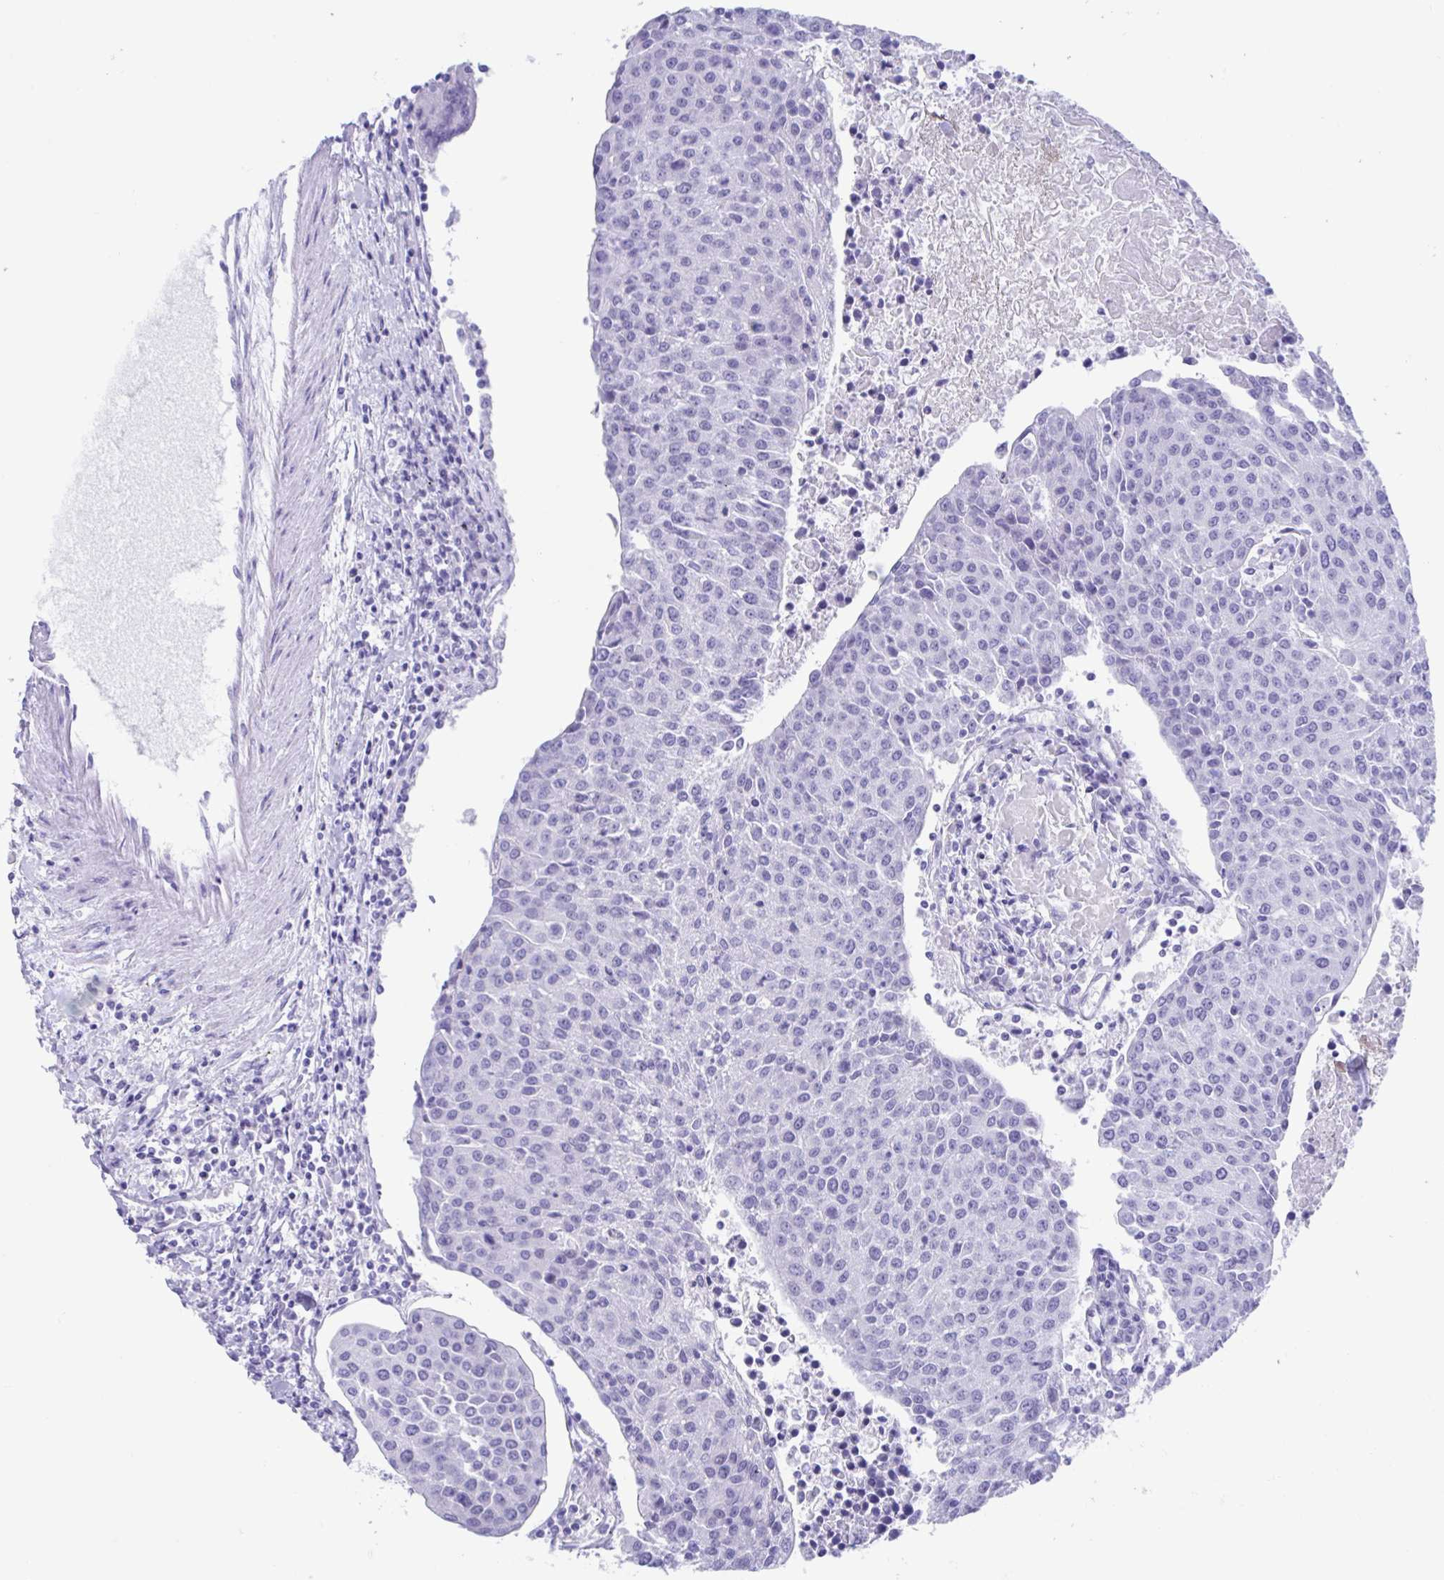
{"staining": {"intensity": "negative", "quantity": "none", "location": "none"}, "tissue": "urothelial cancer", "cell_type": "Tumor cells", "image_type": "cancer", "snomed": [{"axis": "morphology", "description": "Urothelial carcinoma, High grade"}, {"axis": "topography", "description": "Urinary bladder"}], "caption": "High power microscopy micrograph of an immunohistochemistry (IHC) micrograph of high-grade urothelial carcinoma, revealing no significant staining in tumor cells. Brightfield microscopy of immunohistochemistry (IHC) stained with DAB (3,3'-diaminobenzidine) (brown) and hematoxylin (blue), captured at high magnification.", "gene": "TMEM35A", "patient": {"sex": "female", "age": 85}}